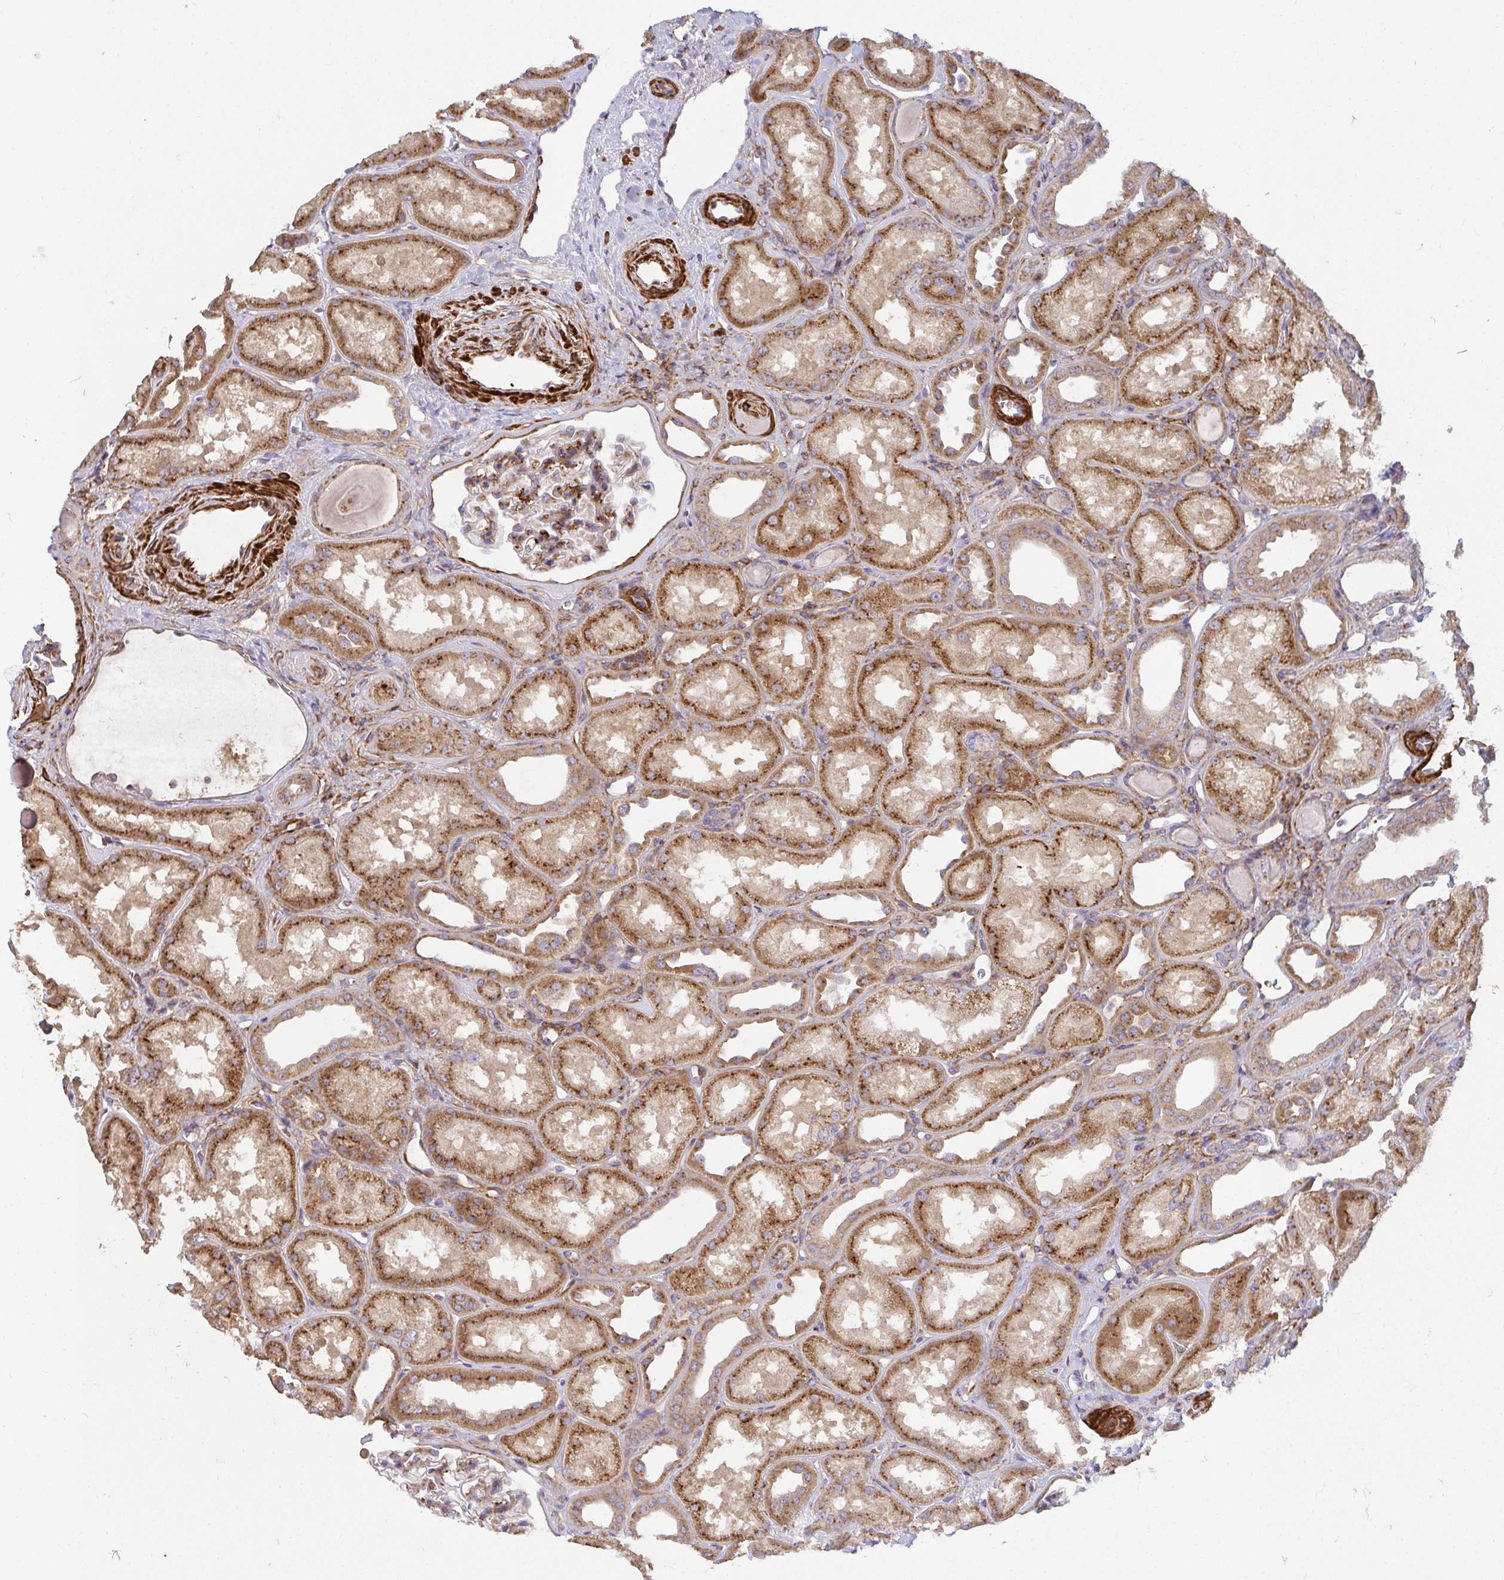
{"staining": {"intensity": "weak", "quantity": "25%-75%", "location": "cytoplasmic/membranous"}, "tissue": "kidney", "cell_type": "Cells in glomeruli", "image_type": "normal", "snomed": [{"axis": "morphology", "description": "Normal tissue, NOS"}, {"axis": "topography", "description": "Kidney"}], "caption": "Unremarkable kidney exhibits weak cytoplasmic/membranous expression in approximately 25%-75% of cells in glomeruli.", "gene": "TM9SF4", "patient": {"sex": "male", "age": 61}}